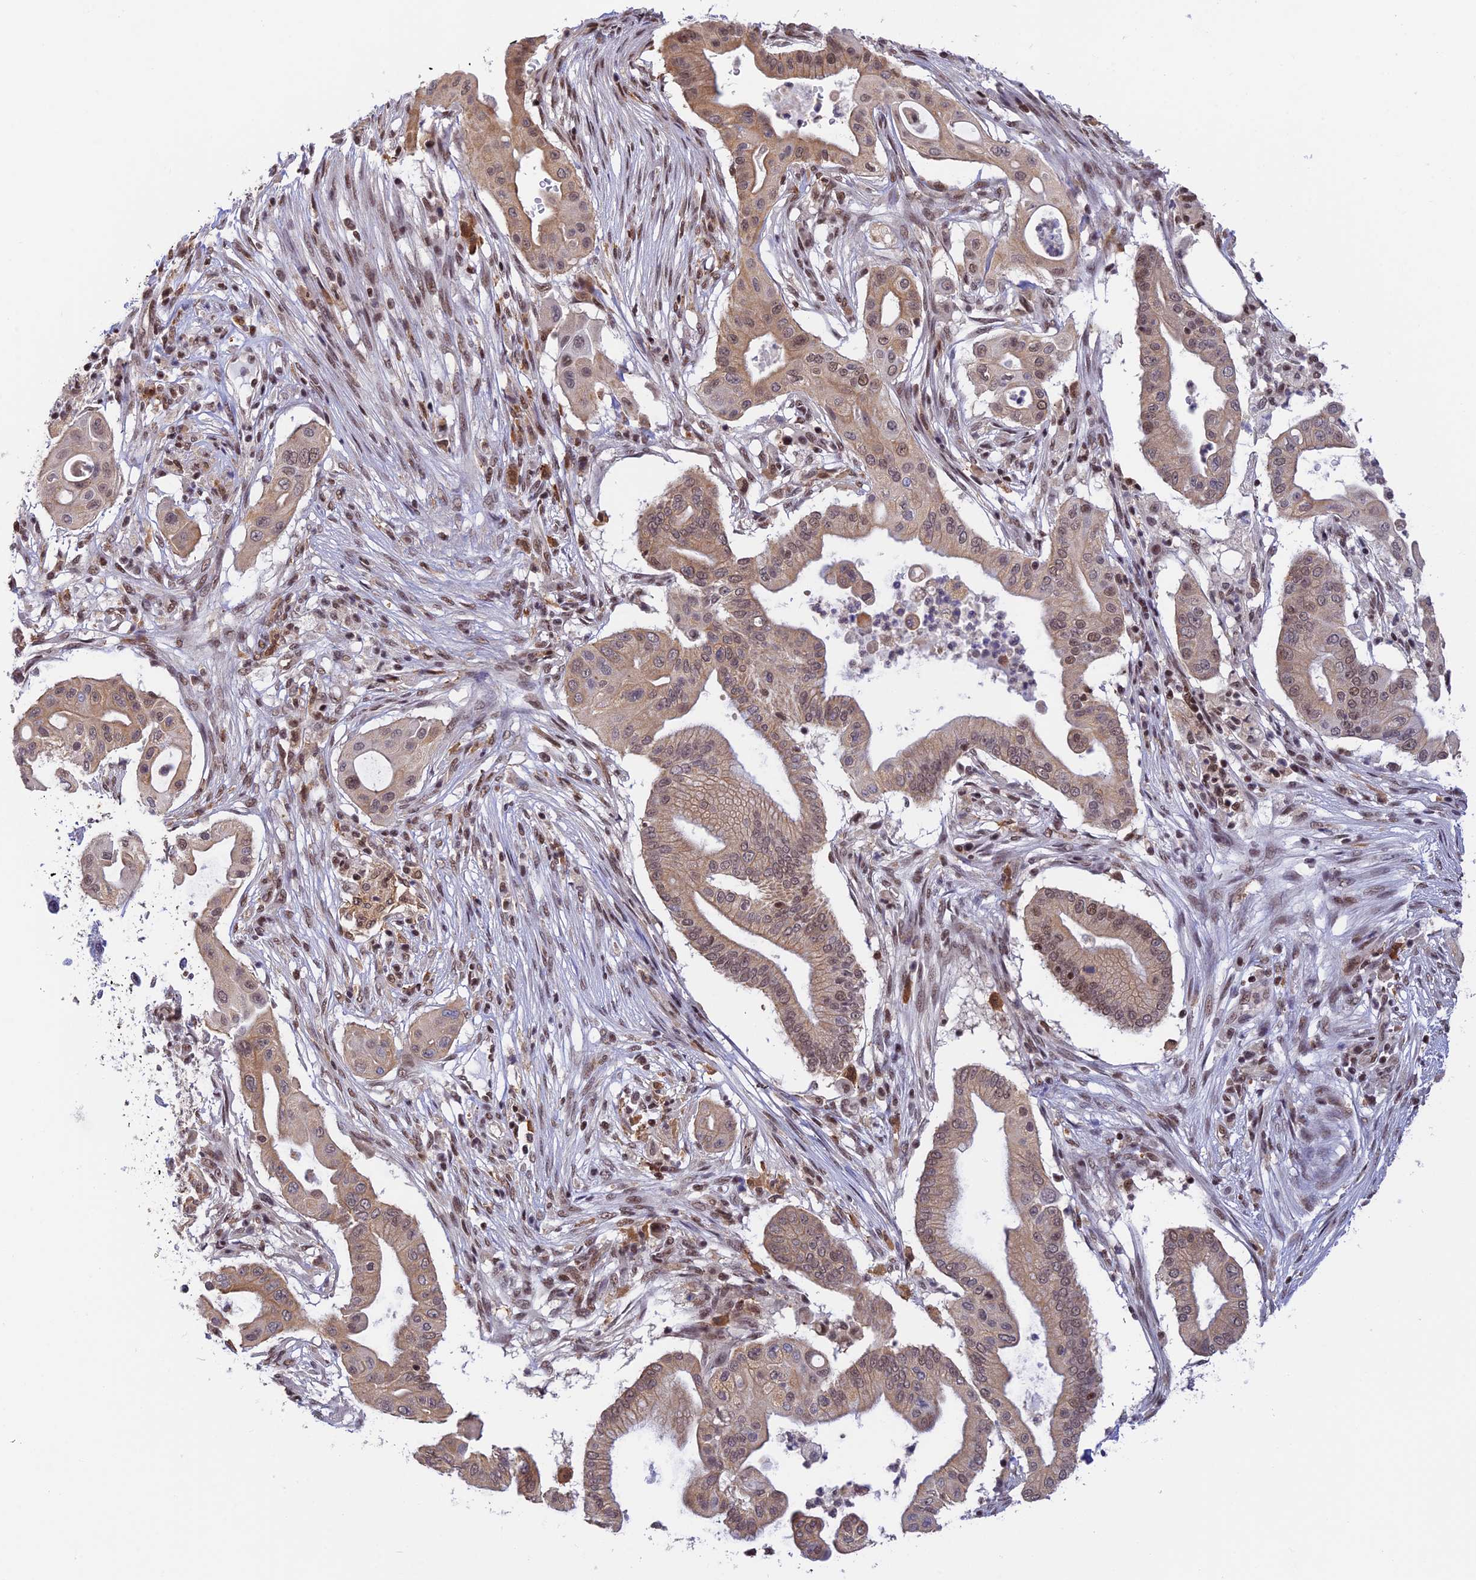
{"staining": {"intensity": "moderate", "quantity": ">75%", "location": "cytoplasmic/membranous,nuclear"}, "tissue": "pancreatic cancer", "cell_type": "Tumor cells", "image_type": "cancer", "snomed": [{"axis": "morphology", "description": "Adenocarcinoma, NOS"}, {"axis": "topography", "description": "Pancreas"}], "caption": "IHC of human pancreatic cancer exhibits medium levels of moderate cytoplasmic/membranous and nuclear expression in about >75% of tumor cells.", "gene": "THAP11", "patient": {"sex": "male", "age": 68}}